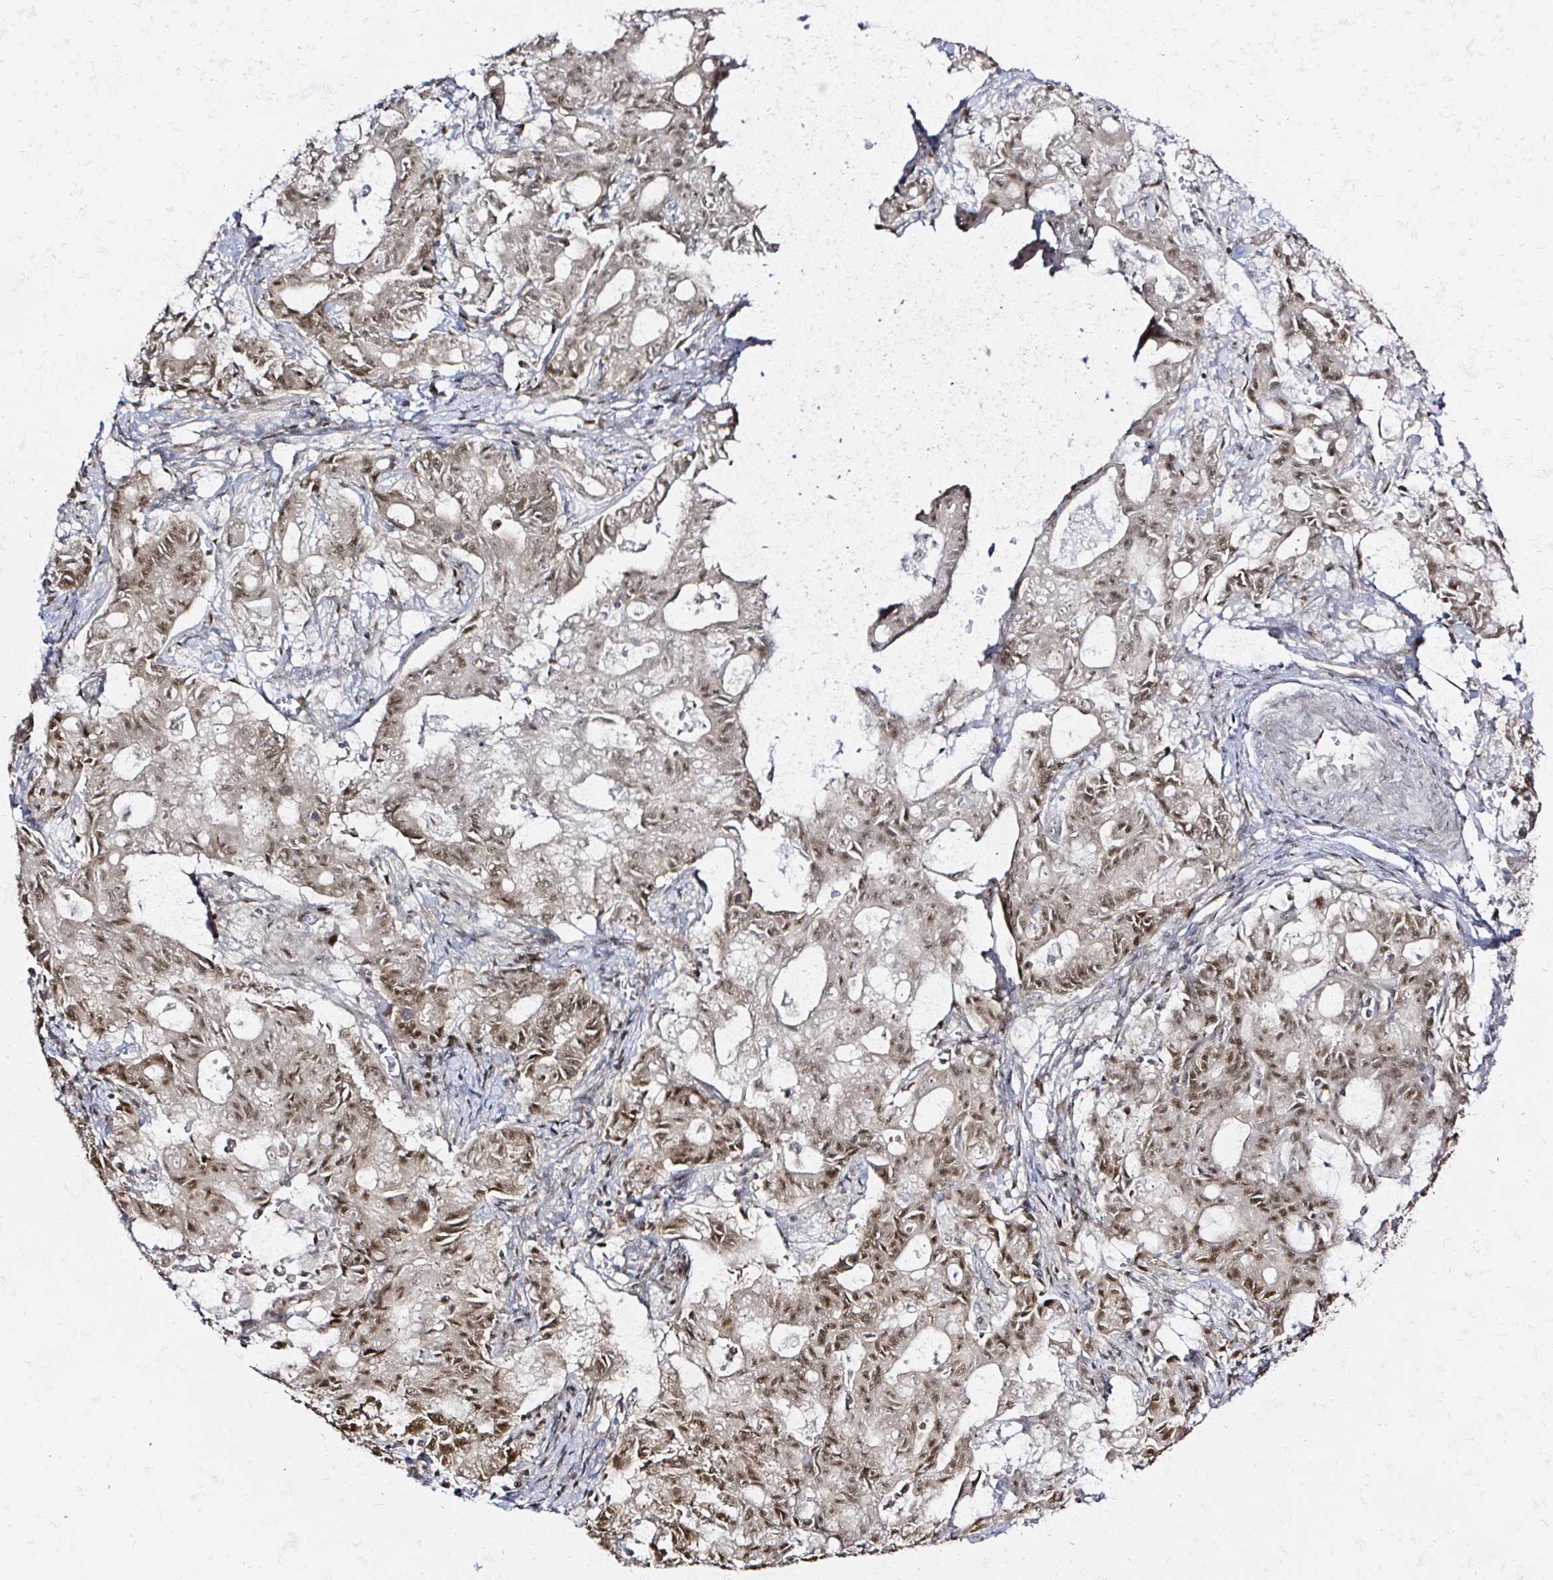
{"staining": {"intensity": "moderate", "quantity": ">75%", "location": "nuclear"}, "tissue": "stomach cancer", "cell_type": "Tumor cells", "image_type": "cancer", "snomed": [{"axis": "morphology", "description": "Adenocarcinoma, NOS"}, {"axis": "topography", "description": "Stomach, upper"}], "caption": "A micrograph showing moderate nuclear positivity in approximately >75% of tumor cells in stomach cancer, as visualized by brown immunohistochemical staining.", "gene": "SNRPC", "patient": {"sex": "female", "age": 79}}